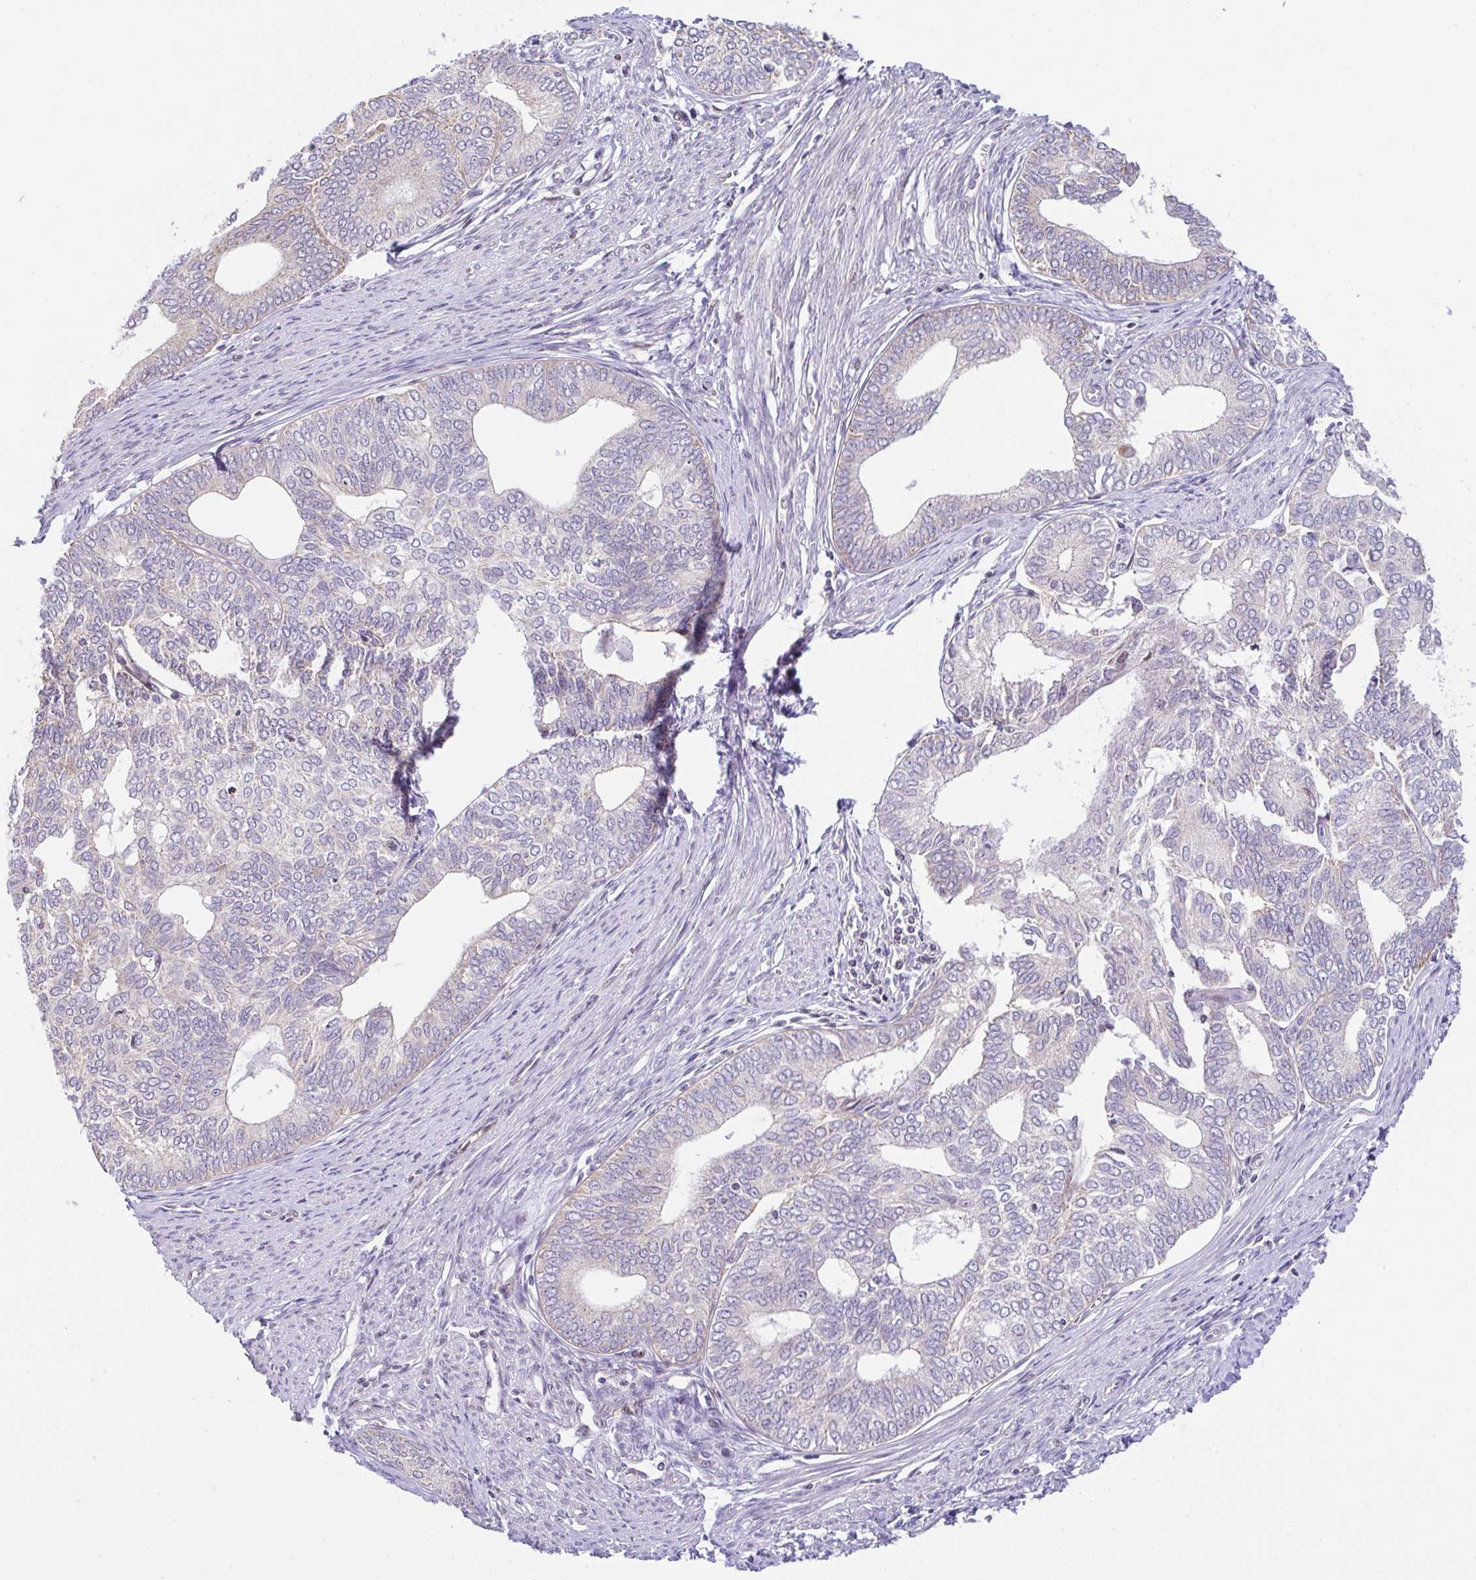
{"staining": {"intensity": "weak", "quantity": "25%-75%", "location": "cytoplasmic/membranous"}, "tissue": "endometrial cancer", "cell_type": "Tumor cells", "image_type": "cancer", "snomed": [{"axis": "morphology", "description": "Adenocarcinoma, NOS"}, {"axis": "topography", "description": "Endometrium"}], "caption": "This is a photomicrograph of IHC staining of endometrial cancer, which shows weak staining in the cytoplasmic/membranous of tumor cells.", "gene": "FIGNL1", "patient": {"sex": "female", "age": 75}}